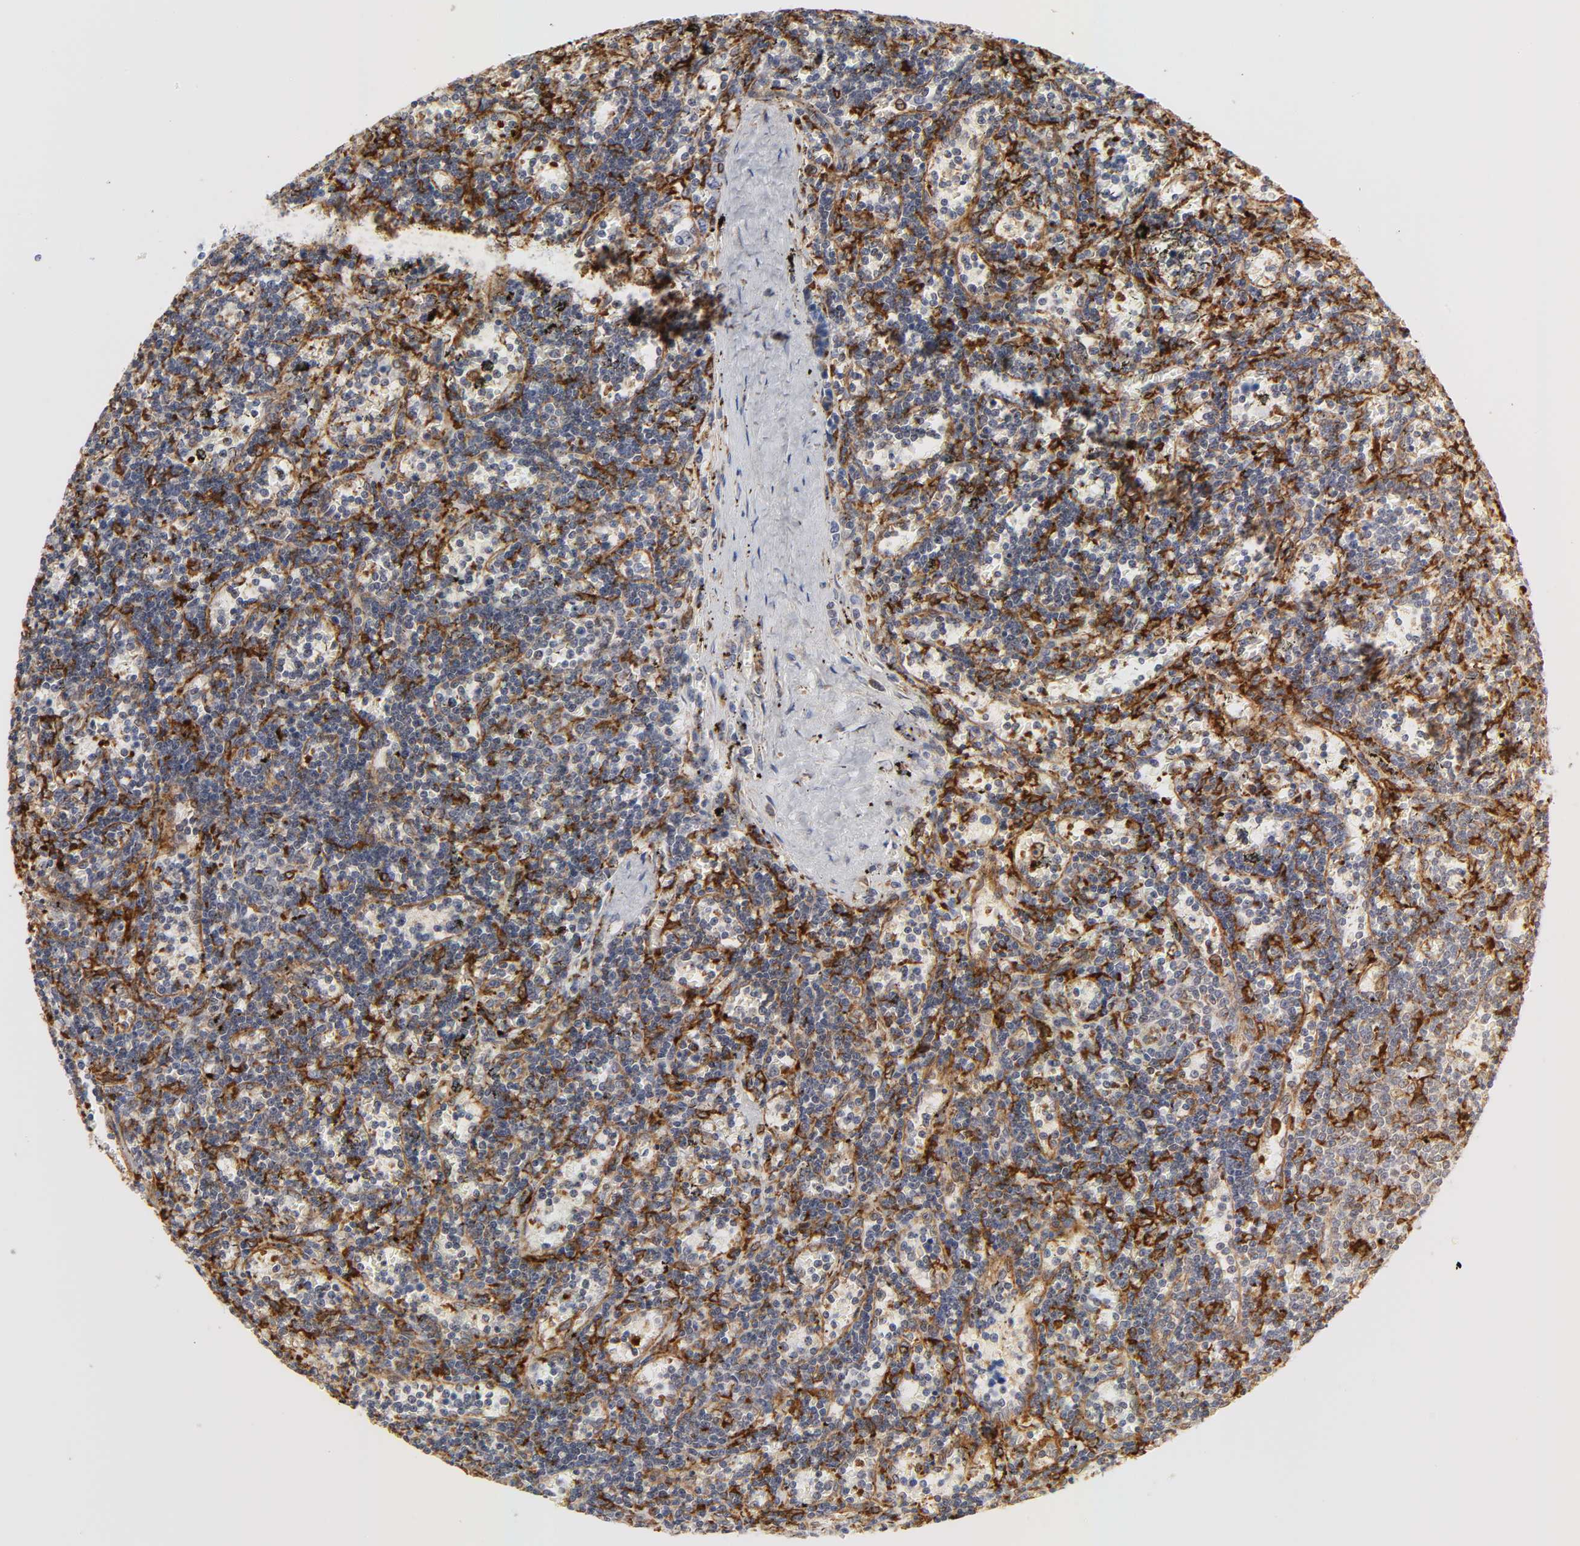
{"staining": {"intensity": "moderate", "quantity": "<25%", "location": "cytoplasmic/membranous"}, "tissue": "lymphoma", "cell_type": "Tumor cells", "image_type": "cancer", "snomed": [{"axis": "morphology", "description": "Malignant lymphoma, non-Hodgkin's type, Low grade"}, {"axis": "topography", "description": "Spleen"}], "caption": "Immunohistochemical staining of human lymphoma demonstrates low levels of moderate cytoplasmic/membranous expression in about <25% of tumor cells.", "gene": "POR", "patient": {"sex": "male", "age": 60}}